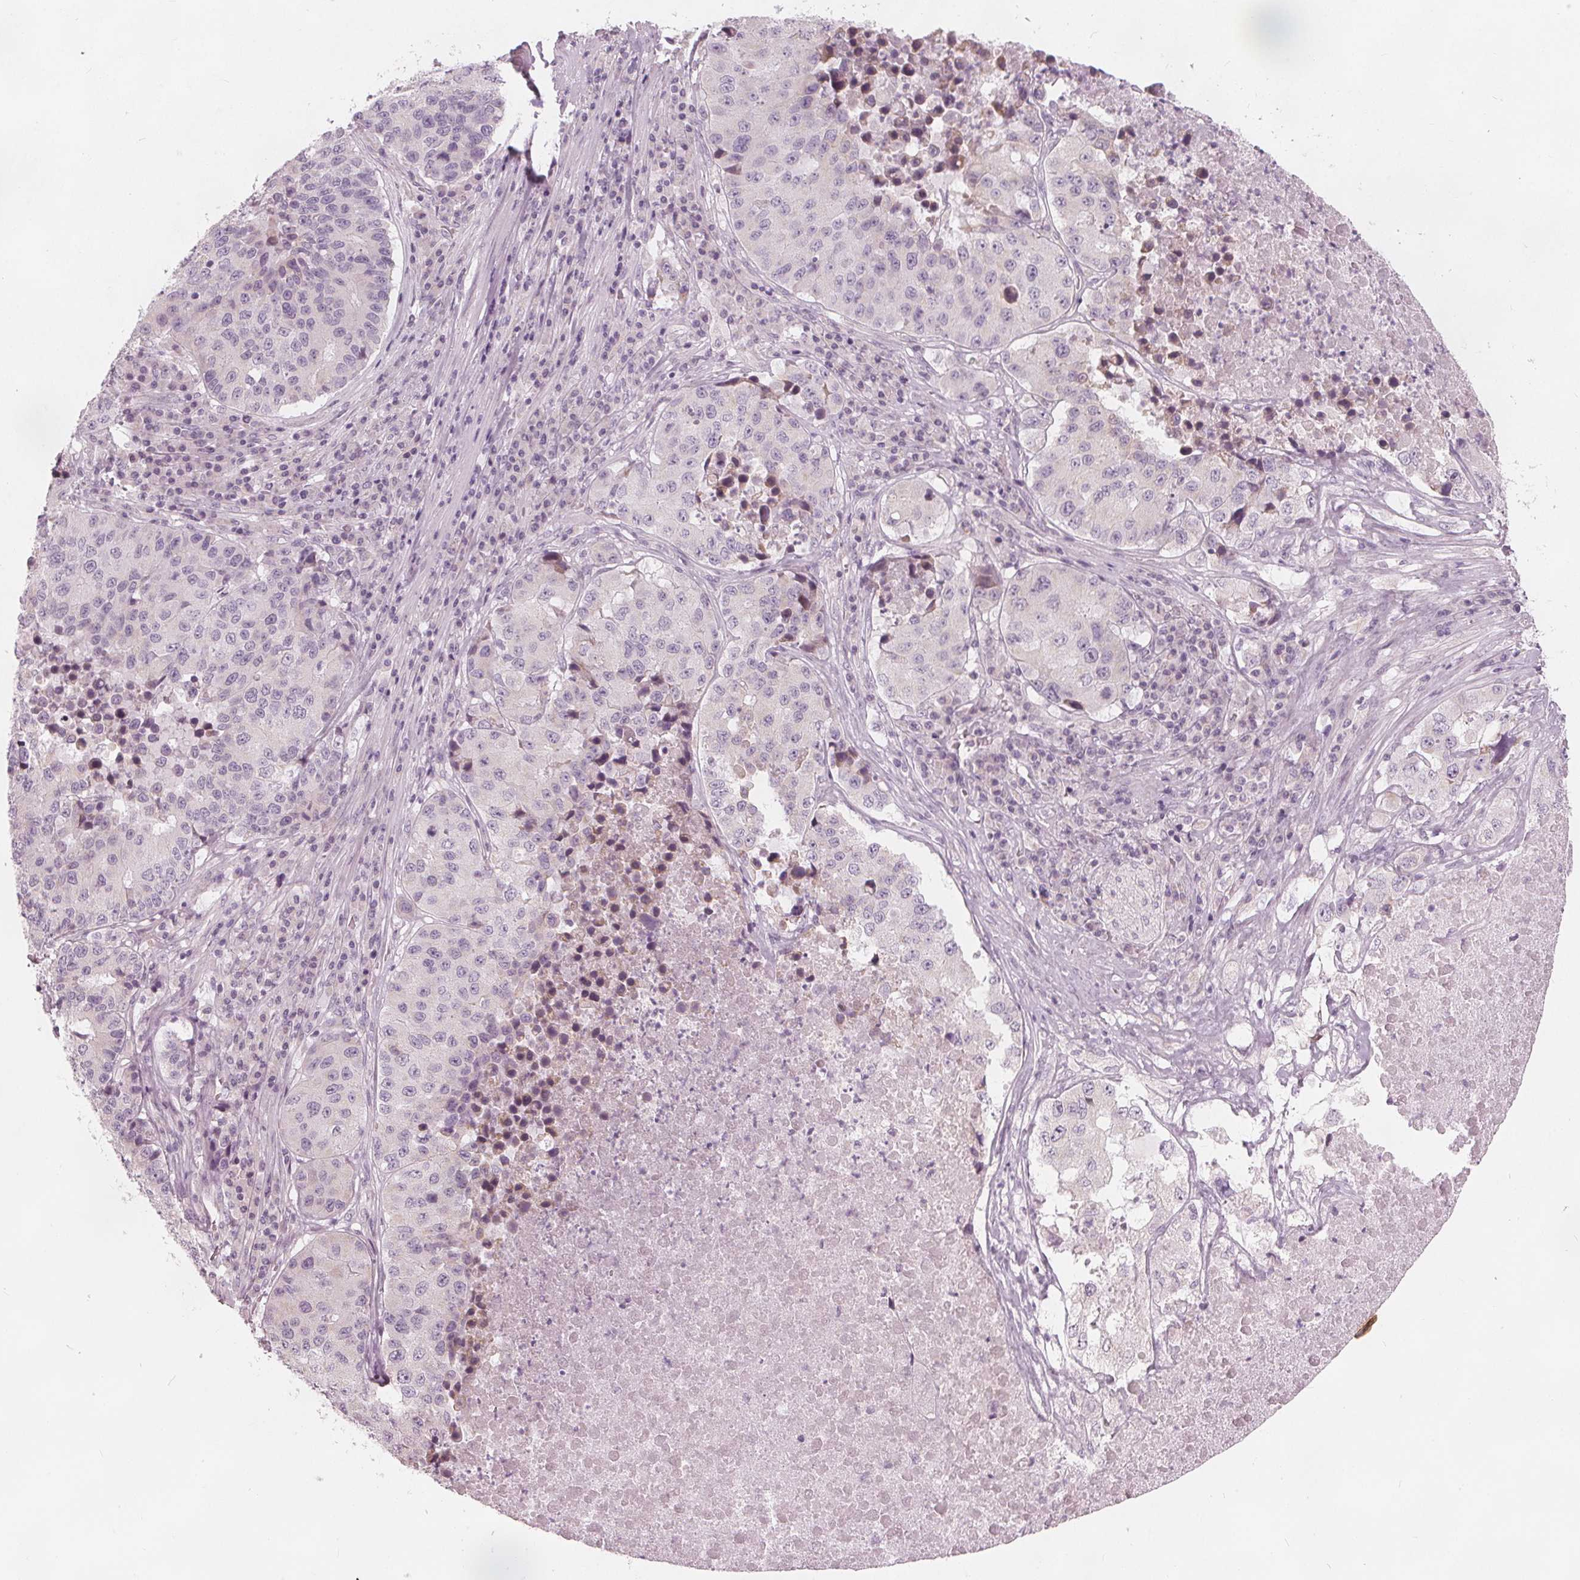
{"staining": {"intensity": "negative", "quantity": "none", "location": "none"}, "tissue": "stomach cancer", "cell_type": "Tumor cells", "image_type": "cancer", "snomed": [{"axis": "morphology", "description": "Adenocarcinoma, NOS"}, {"axis": "topography", "description": "Stomach"}], "caption": "Stomach cancer (adenocarcinoma) was stained to show a protein in brown. There is no significant expression in tumor cells.", "gene": "BRSK1", "patient": {"sex": "male", "age": 71}}